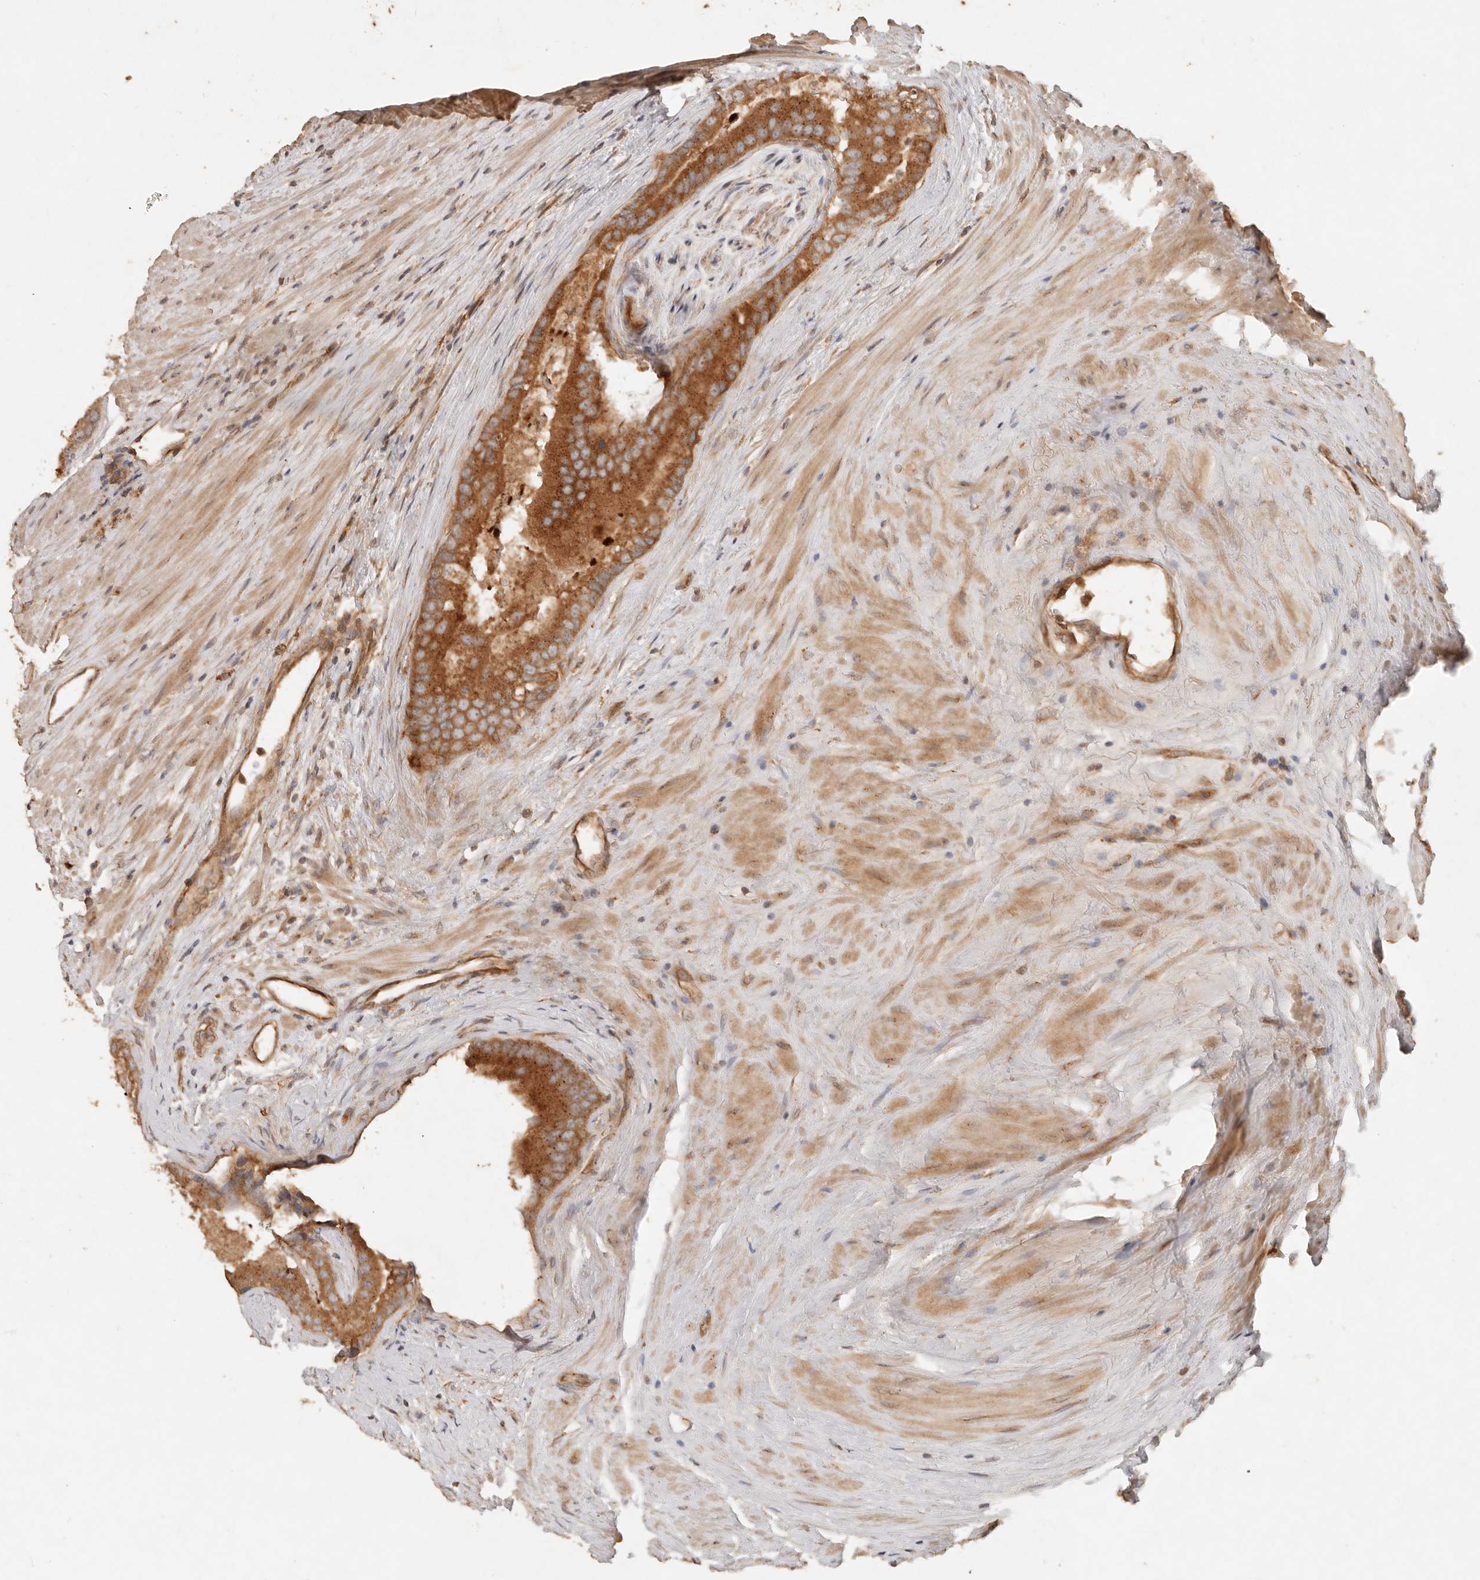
{"staining": {"intensity": "strong", "quantity": ">75%", "location": "cytoplasmic/membranous"}, "tissue": "prostate cancer", "cell_type": "Tumor cells", "image_type": "cancer", "snomed": [{"axis": "morphology", "description": "Adenocarcinoma, High grade"}, {"axis": "topography", "description": "Prostate"}], "caption": "Protein analysis of adenocarcinoma (high-grade) (prostate) tissue shows strong cytoplasmic/membranous staining in about >75% of tumor cells. (IHC, brightfield microscopy, high magnification).", "gene": "HECTD3", "patient": {"sex": "male", "age": 70}}